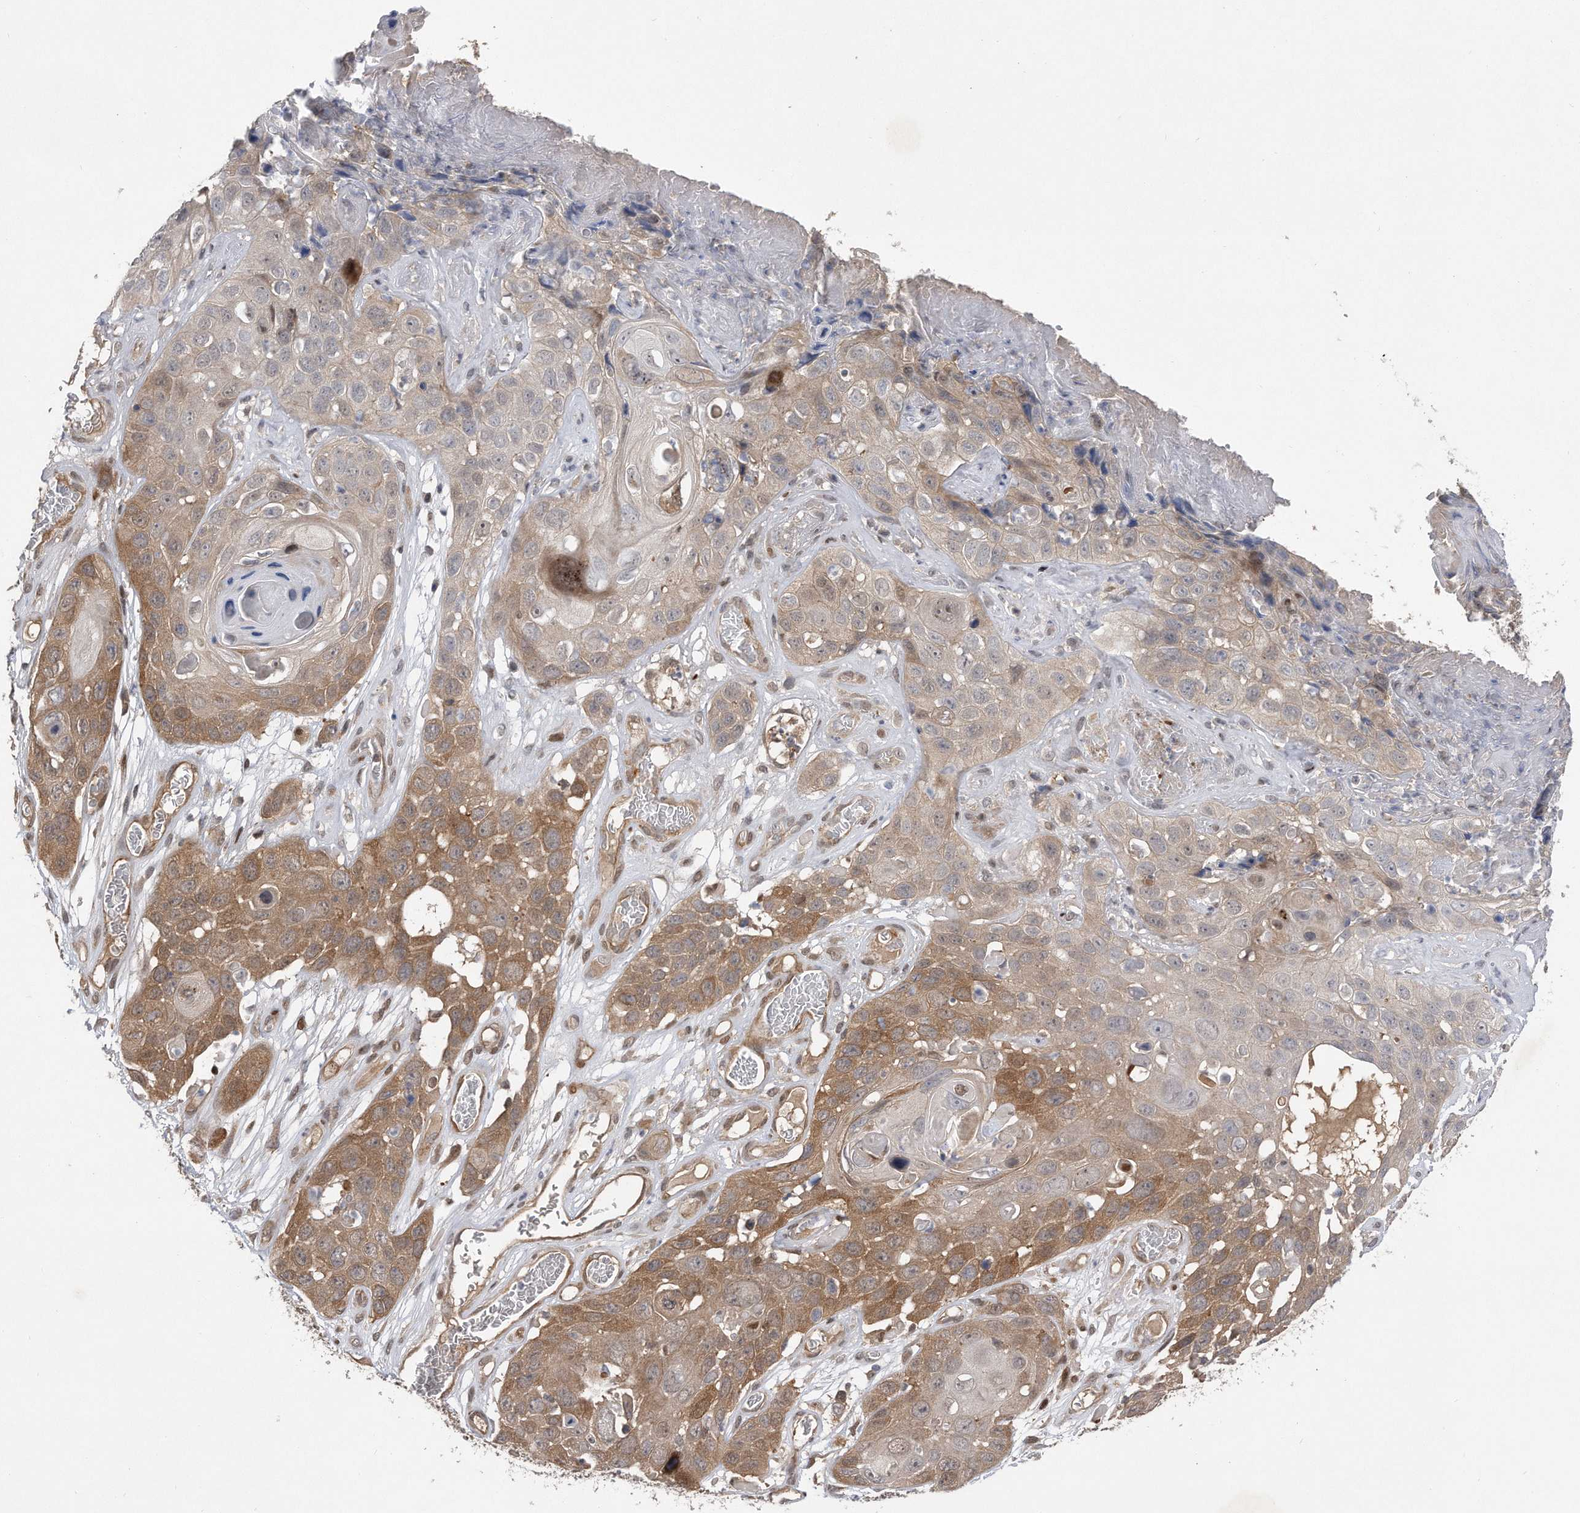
{"staining": {"intensity": "moderate", "quantity": "25%-75%", "location": "cytoplasmic/membranous"}, "tissue": "skin cancer", "cell_type": "Tumor cells", "image_type": "cancer", "snomed": [{"axis": "morphology", "description": "Squamous cell carcinoma, NOS"}, {"axis": "topography", "description": "Skin"}], "caption": "High-power microscopy captured an IHC image of skin squamous cell carcinoma, revealing moderate cytoplasmic/membranous staining in approximately 25%-75% of tumor cells.", "gene": "RWDD2A", "patient": {"sex": "male", "age": 55}}